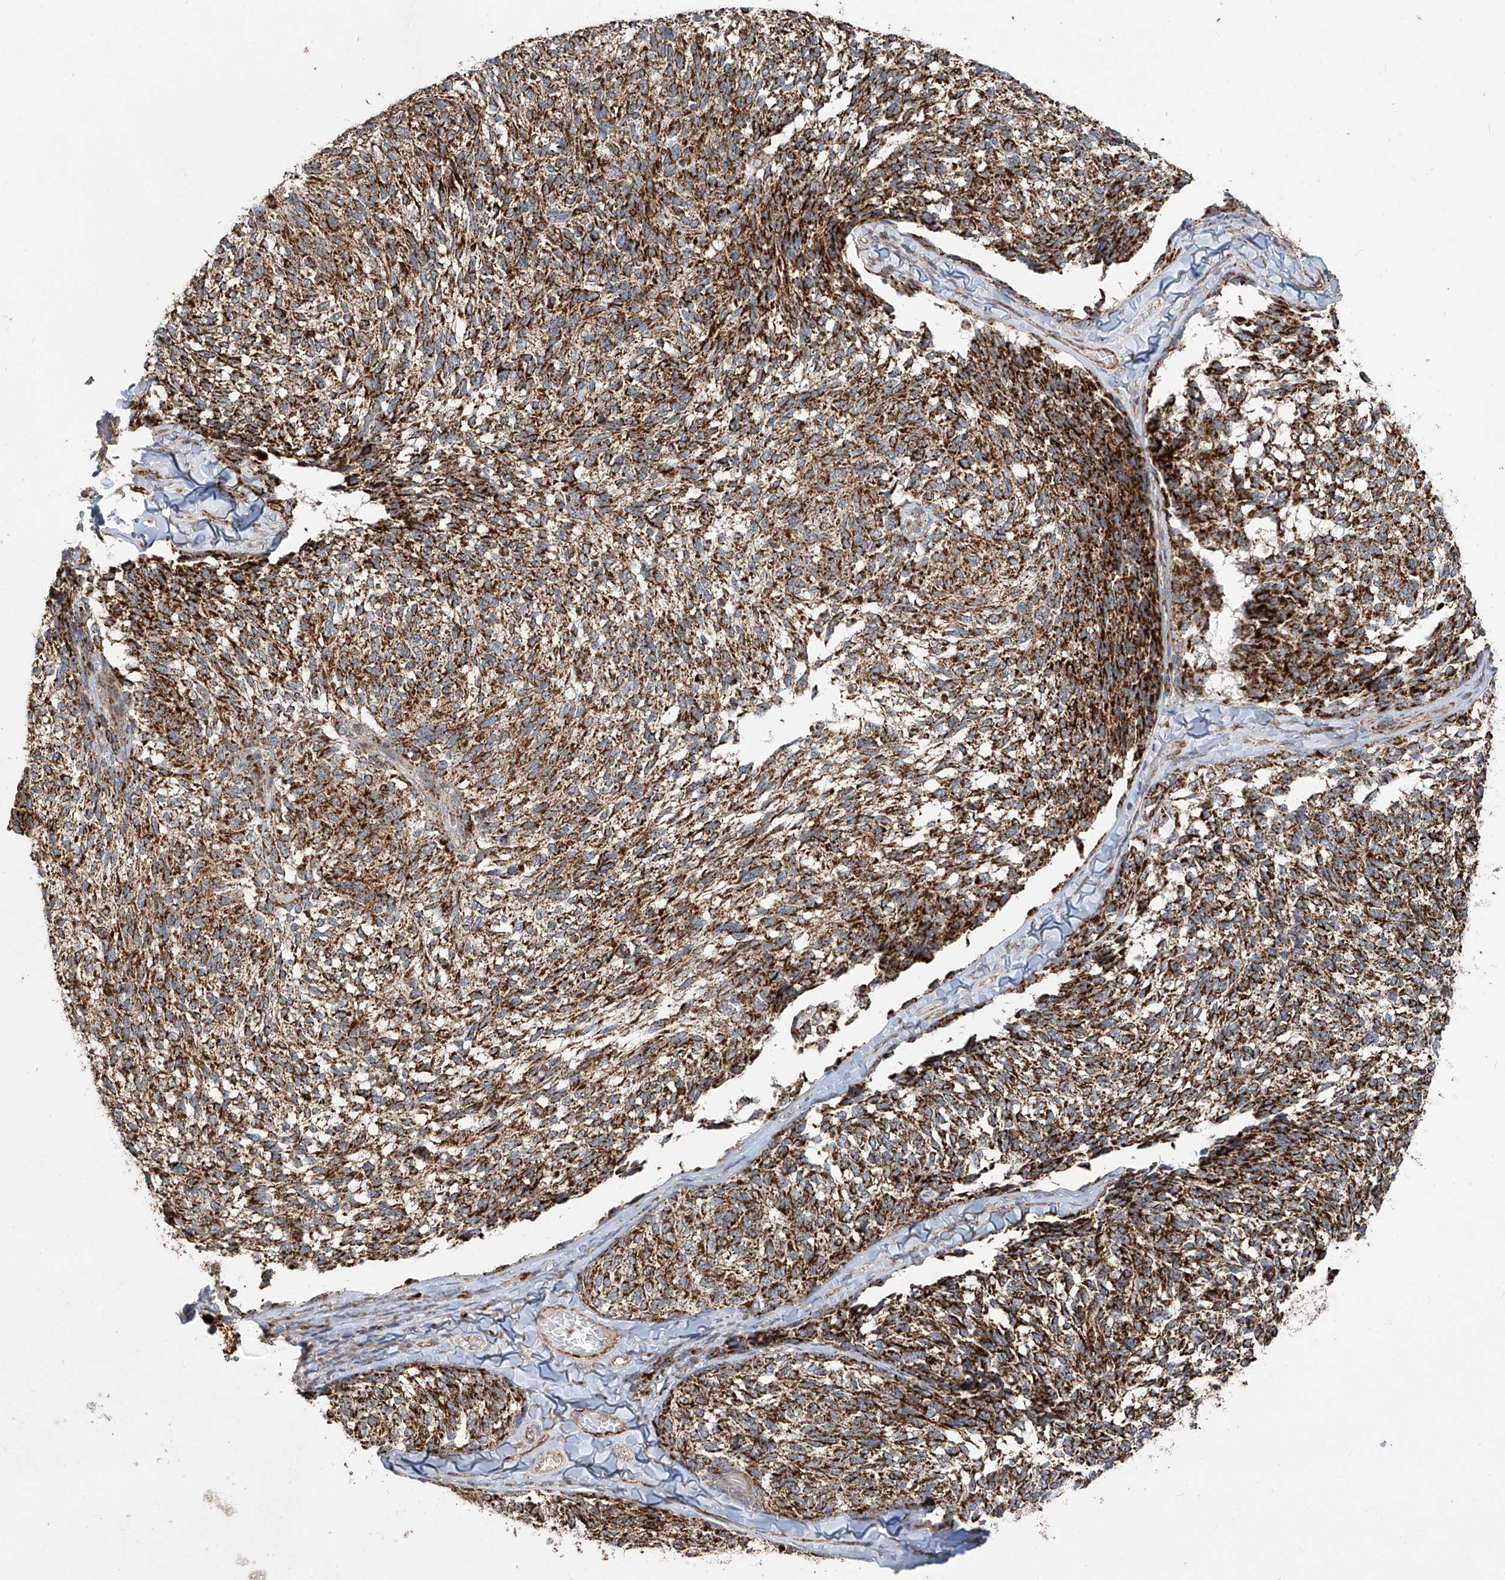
{"staining": {"intensity": "strong", "quantity": ">75%", "location": "cytoplasmic/membranous"}, "tissue": "melanoma", "cell_type": "Tumor cells", "image_type": "cancer", "snomed": [{"axis": "morphology", "description": "Malignant melanoma, NOS"}, {"axis": "topography", "description": "Skin"}], "caption": "About >75% of tumor cells in melanoma show strong cytoplasmic/membranous protein expression as visualized by brown immunohistochemical staining.", "gene": "UQCC1", "patient": {"sex": "female", "age": 73}}